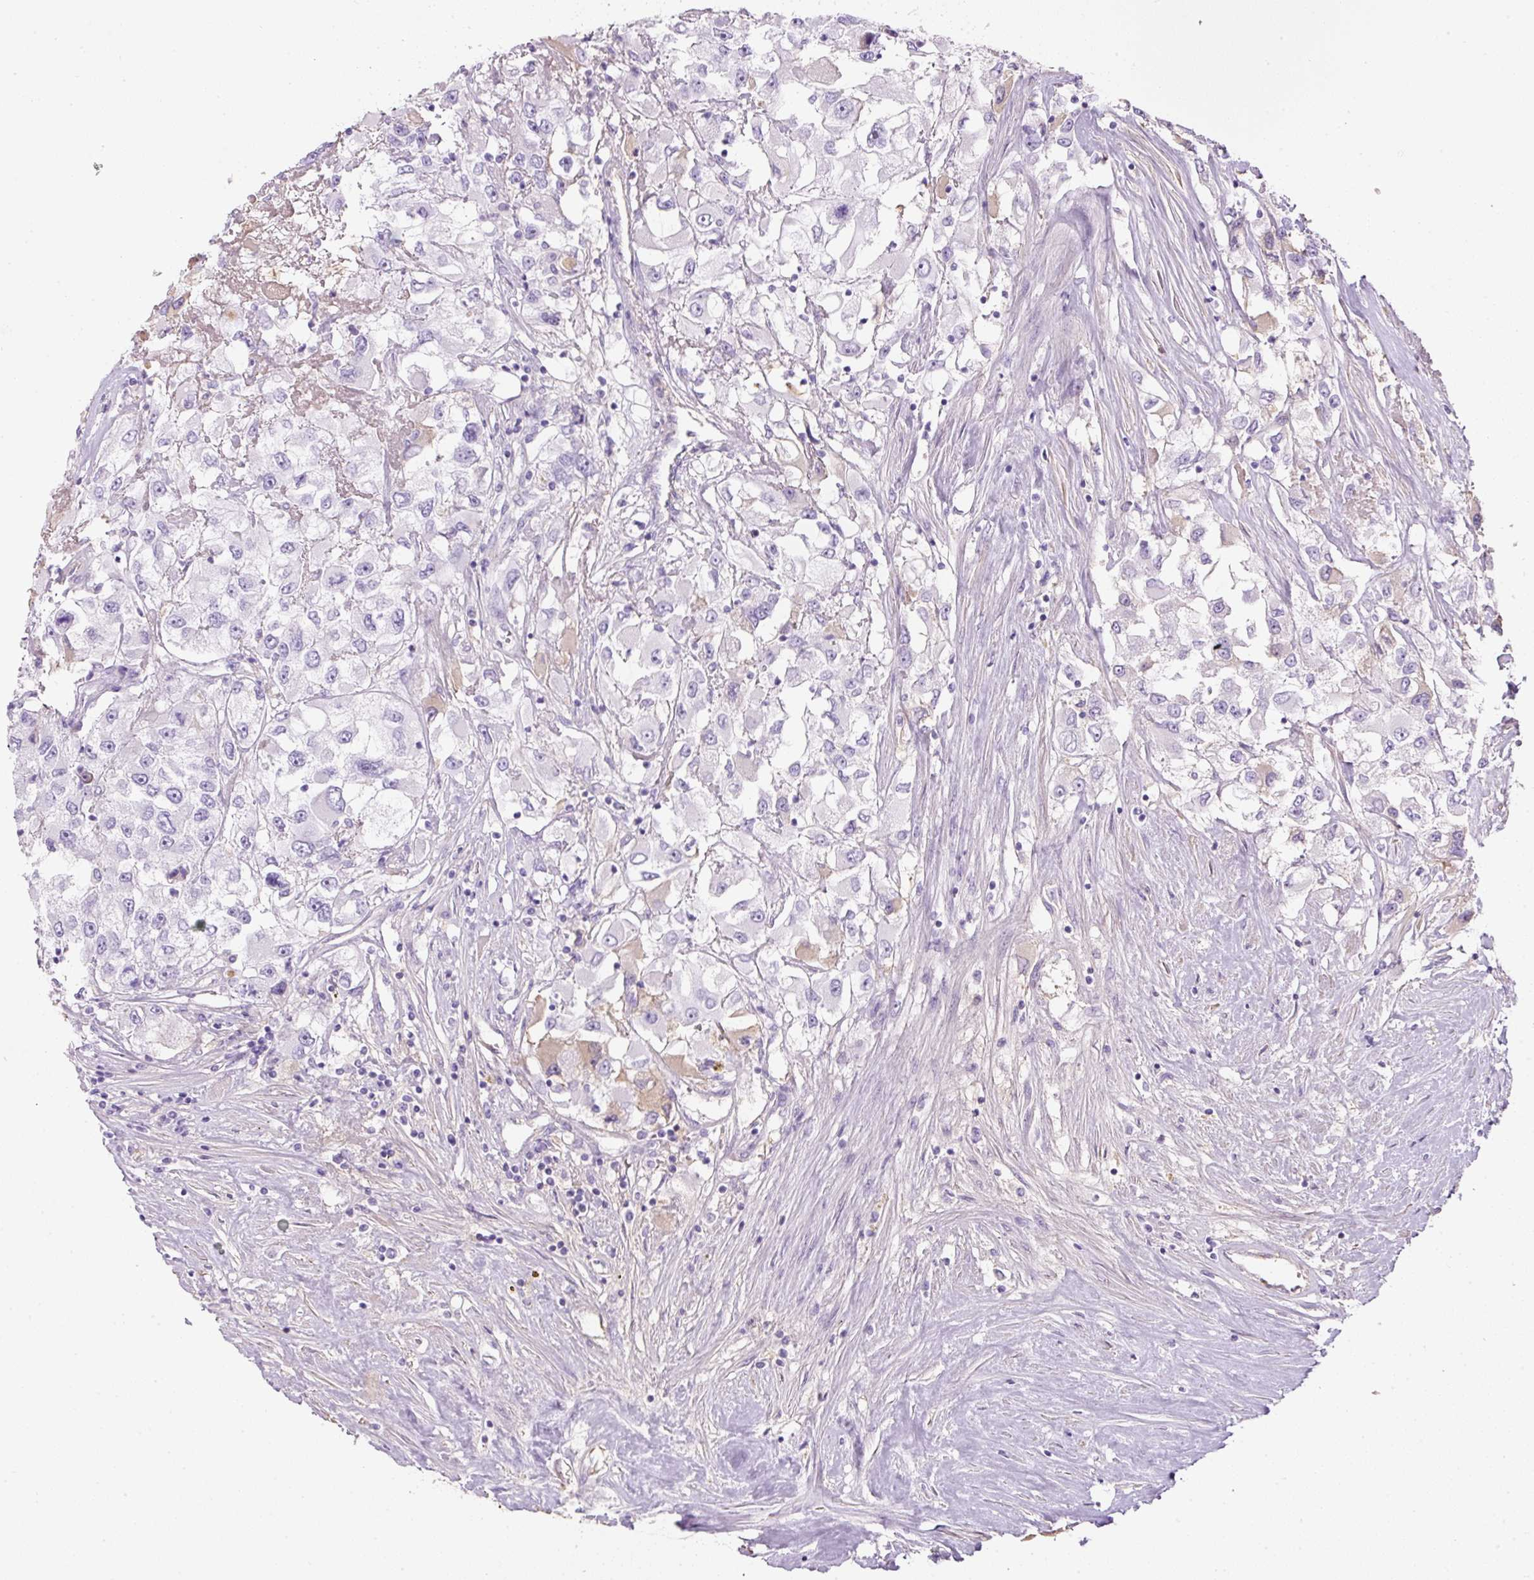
{"staining": {"intensity": "negative", "quantity": "none", "location": "none"}, "tissue": "renal cancer", "cell_type": "Tumor cells", "image_type": "cancer", "snomed": [{"axis": "morphology", "description": "Adenocarcinoma, NOS"}, {"axis": "topography", "description": "Kidney"}], "caption": "Immunohistochemical staining of renal cancer exhibits no significant expression in tumor cells.", "gene": "APOA1", "patient": {"sex": "female", "age": 52}}